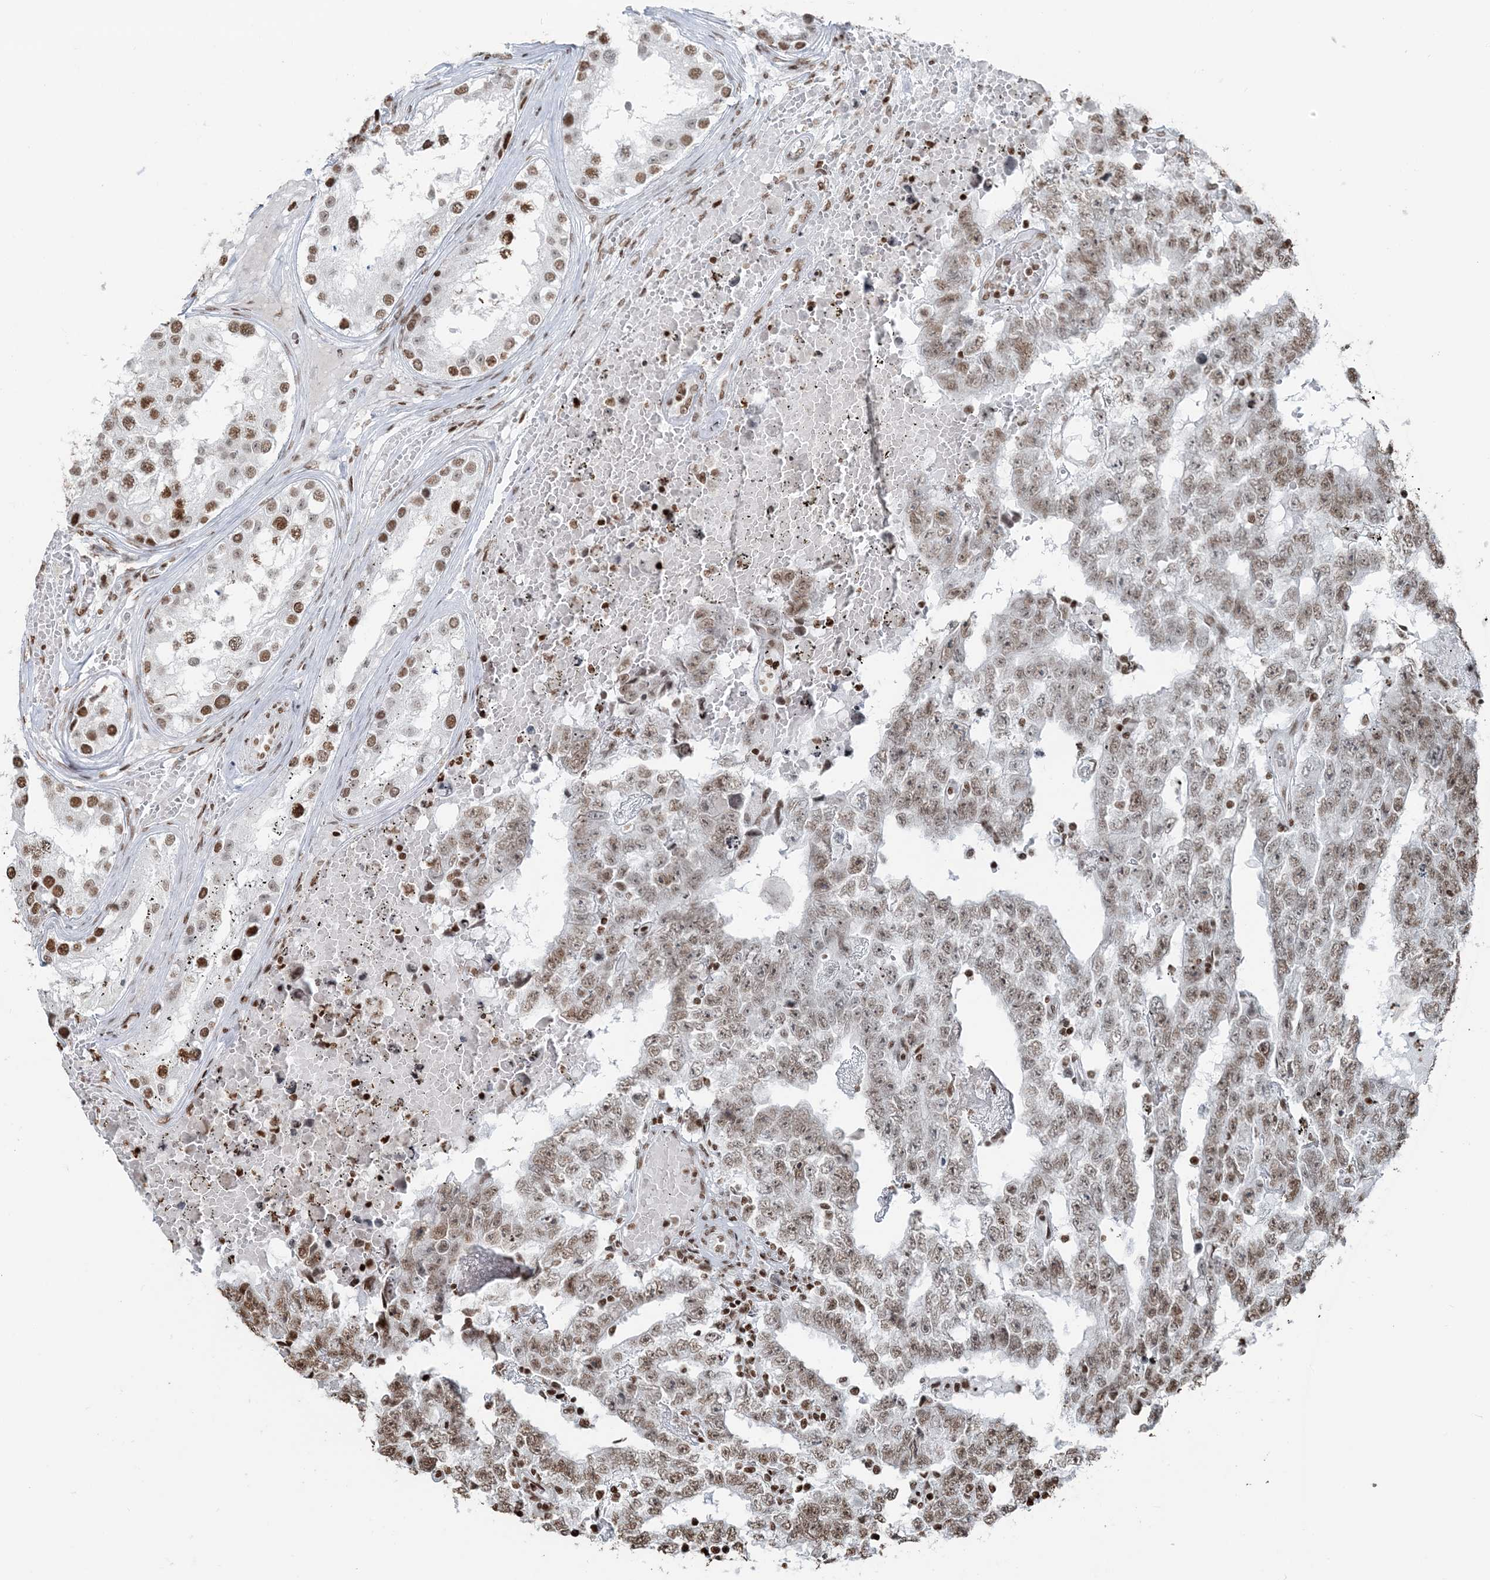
{"staining": {"intensity": "moderate", "quantity": "25%-75%", "location": "nuclear"}, "tissue": "testis cancer", "cell_type": "Tumor cells", "image_type": "cancer", "snomed": [{"axis": "morphology", "description": "Carcinoma, Embryonal, NOS"}, {"axis": "topography", "description": "Testis"}], "caption": "This is a histology image of immunohistochemistry (IHC) staining of testis cancer (embryonal carcinoma), which shows moderate positivity in the nuclear of tumor cells.", "gene": "H3-3B", "patient": {"sex": "male", "age": 25}}